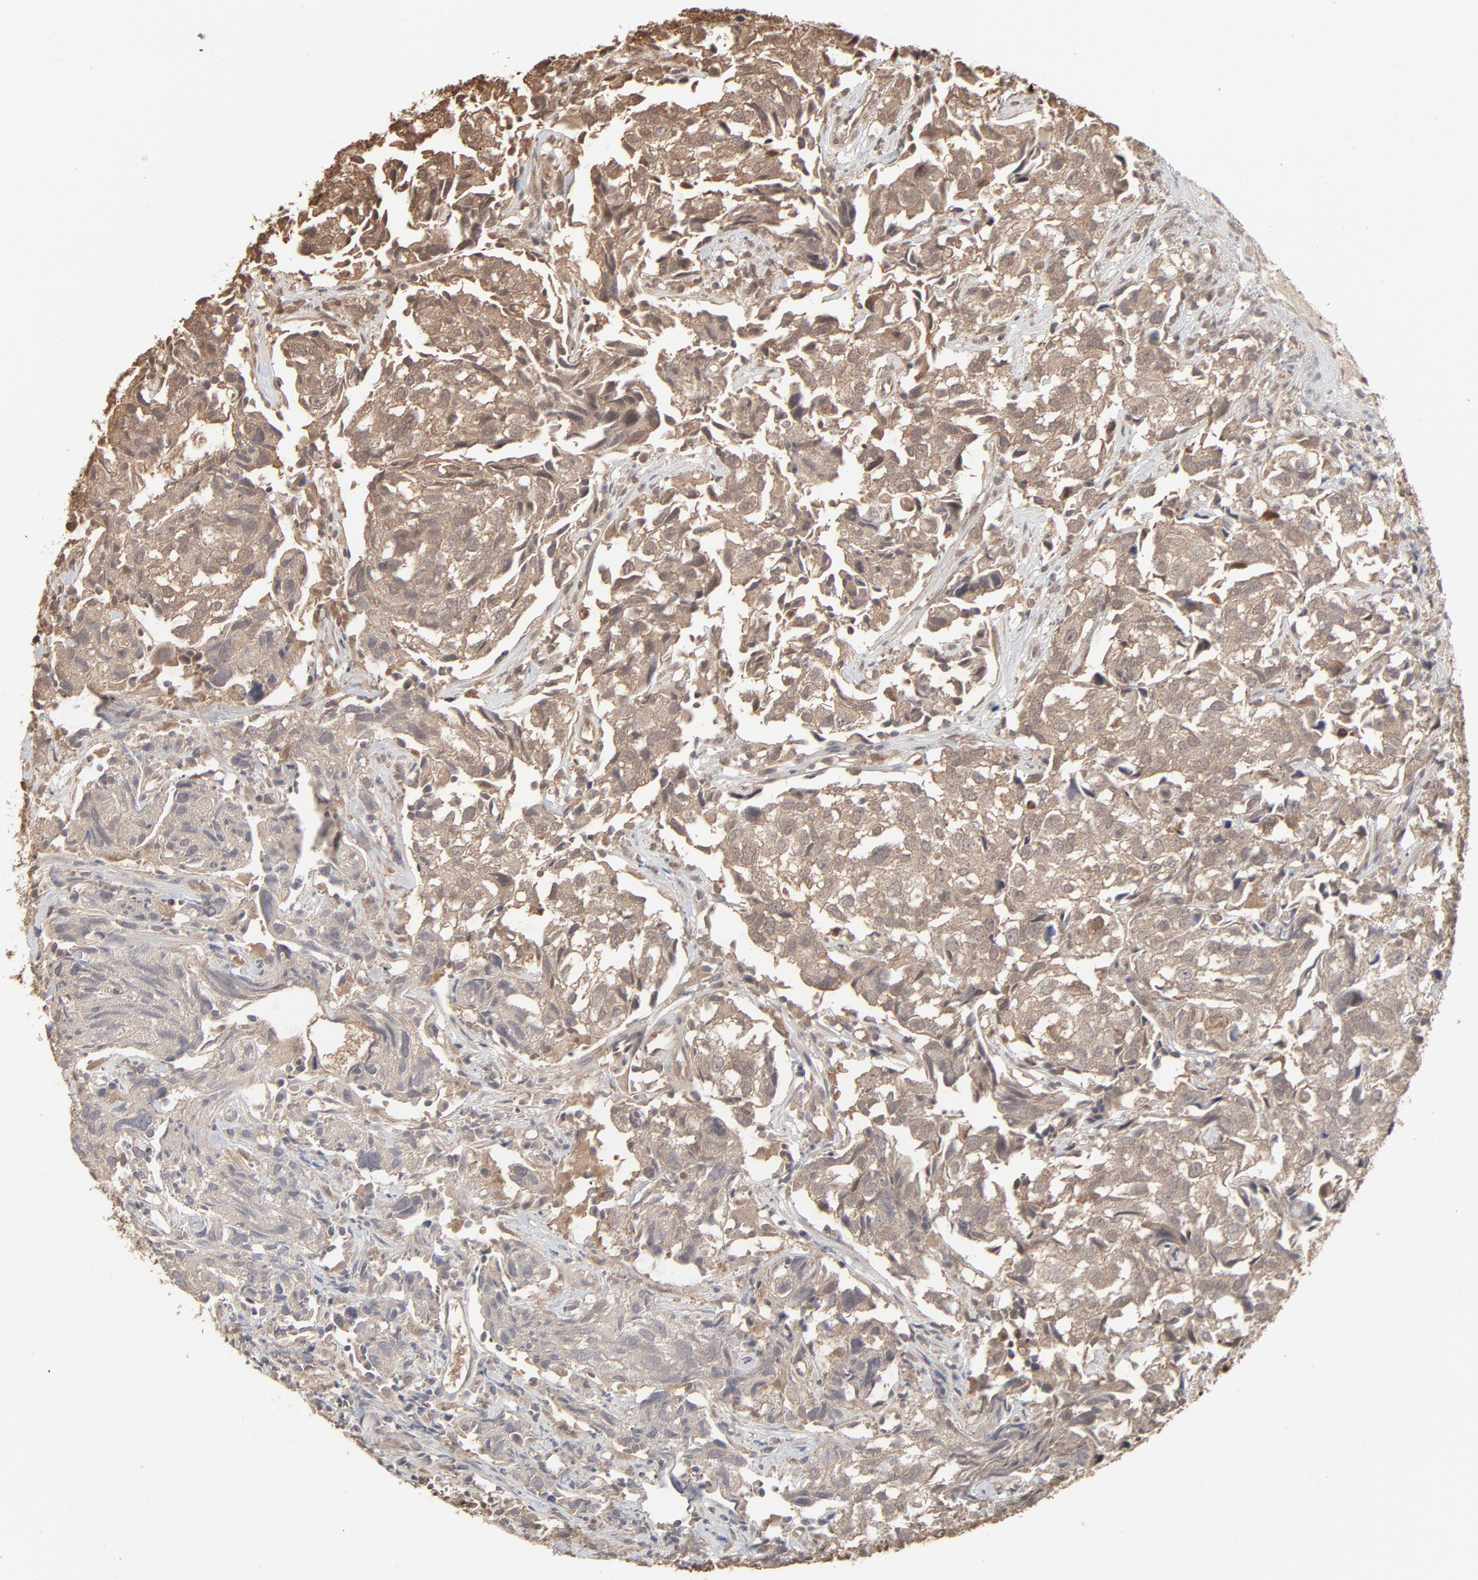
{"staining": {"intensity": "moderate", "quantity": ">75%", "location": "cytoplasmic/membranous"}, "tissue": "urothelial cancer", "cell_type": "Tumor cells", "image_type": "cancer", "snomed": [{"axis": "morphology", "description": "Urothelial carcinoma, High grade"}, {"axis": "topography", "description": "Urinary bladder"}], "caption": "A photomicrograph of human urothelial cancer stained for a protein demonstrates moderate cytoplasmic/membranous brown staining in tumor cells.", "gene": "PPP2CA", "patient": {"sex": "female", "age": 75}}